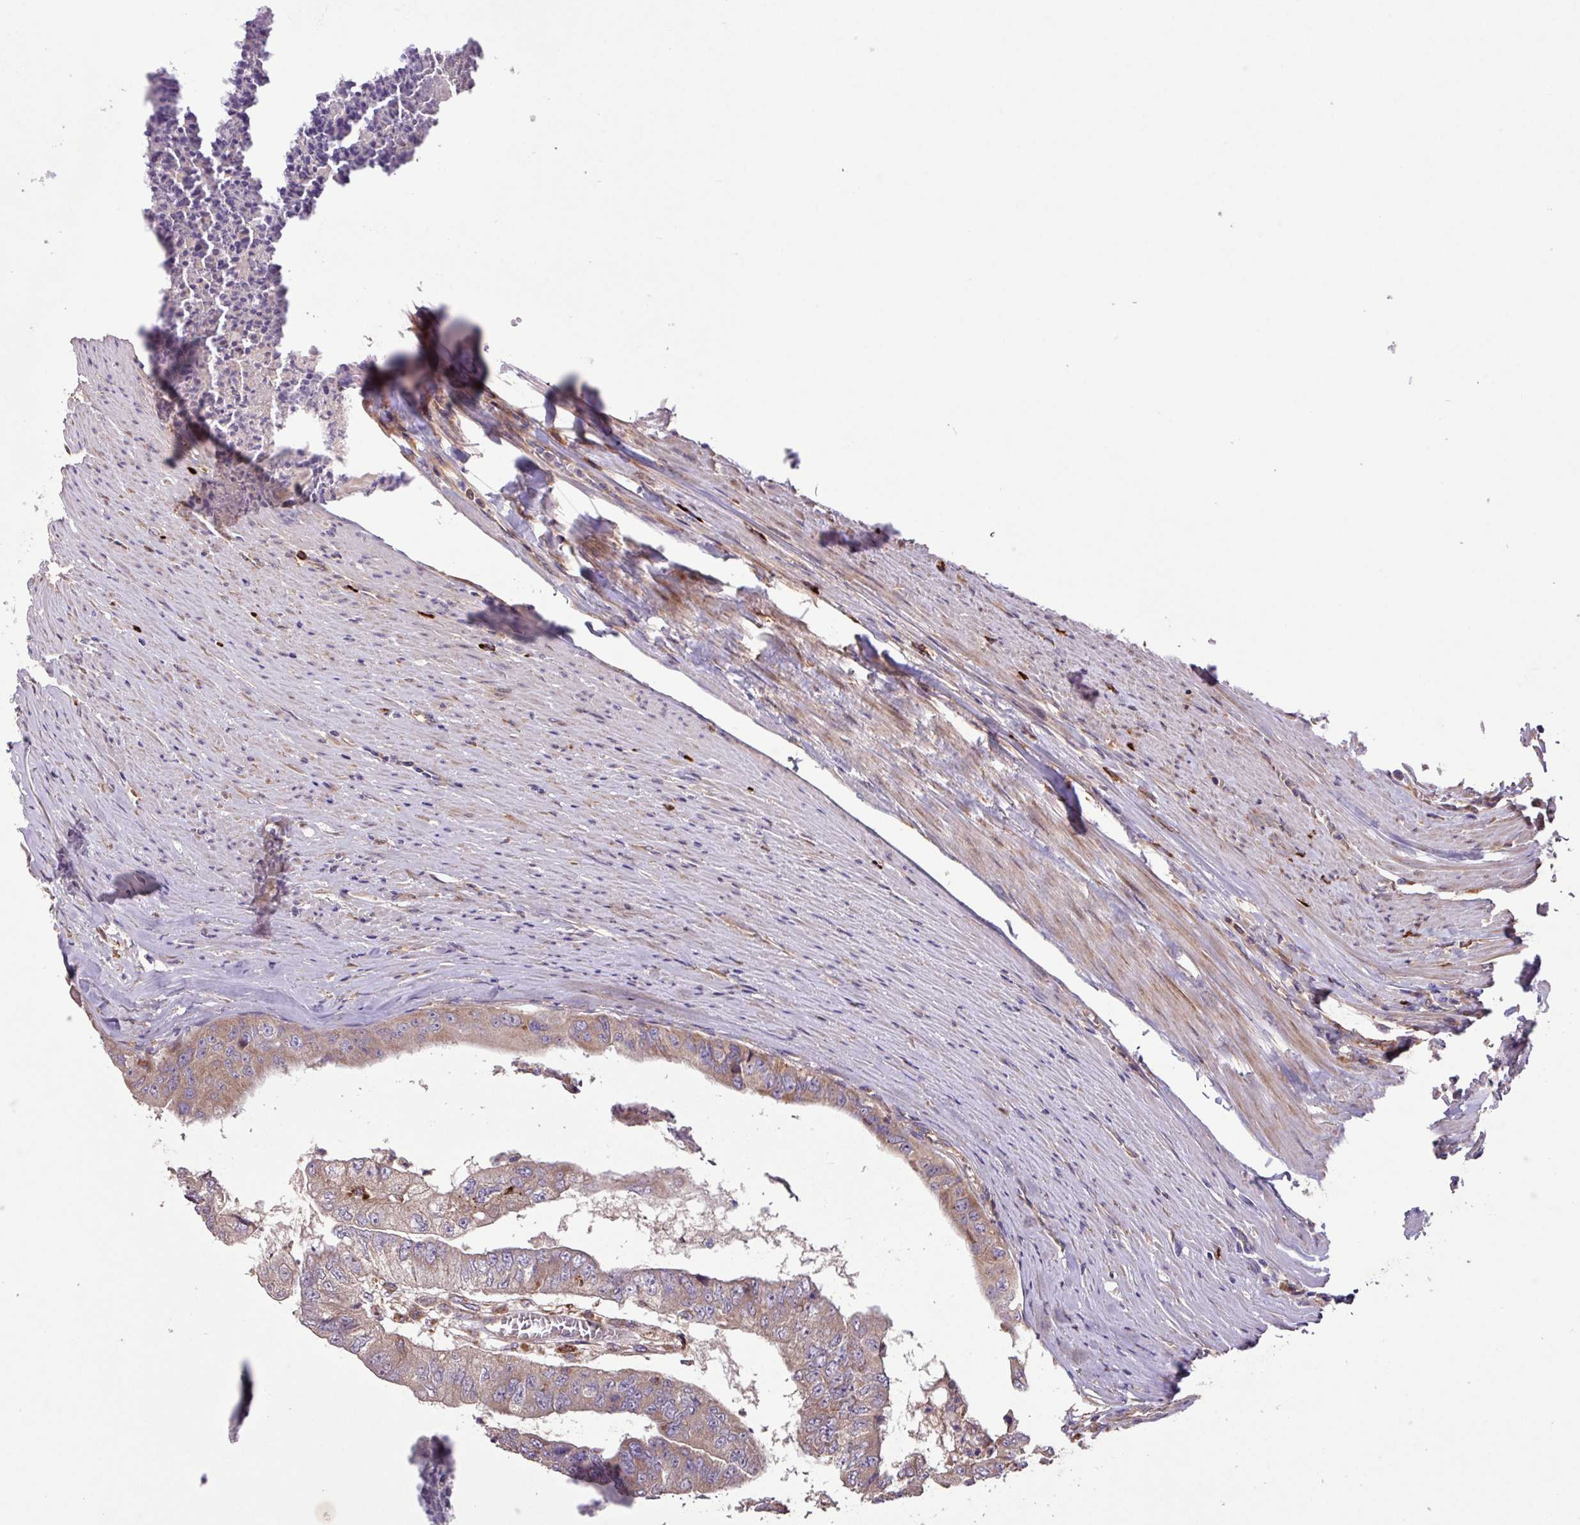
{"staining": {"intensity": "moderate", "quantity": ">75%", "location": "cytoplasmic/membranous"}, "tissue": "colorectal cancer", "cell_type": "Tumor cells", "image_type": "cancer", "snomed": [{"axis": "morphology", "description": "Adenocarcinoma, NOS"}, {"axis": "topography", "description": "Colon"}], "caption": "The immunohistochemical stain highlights moderate cytoplasmic/membranous positivity in tumor cells of adenocarcinoma (colorectal) tissue.", "gene": "PTPRQ", "patient": {"sex": "female", "age": 67}}